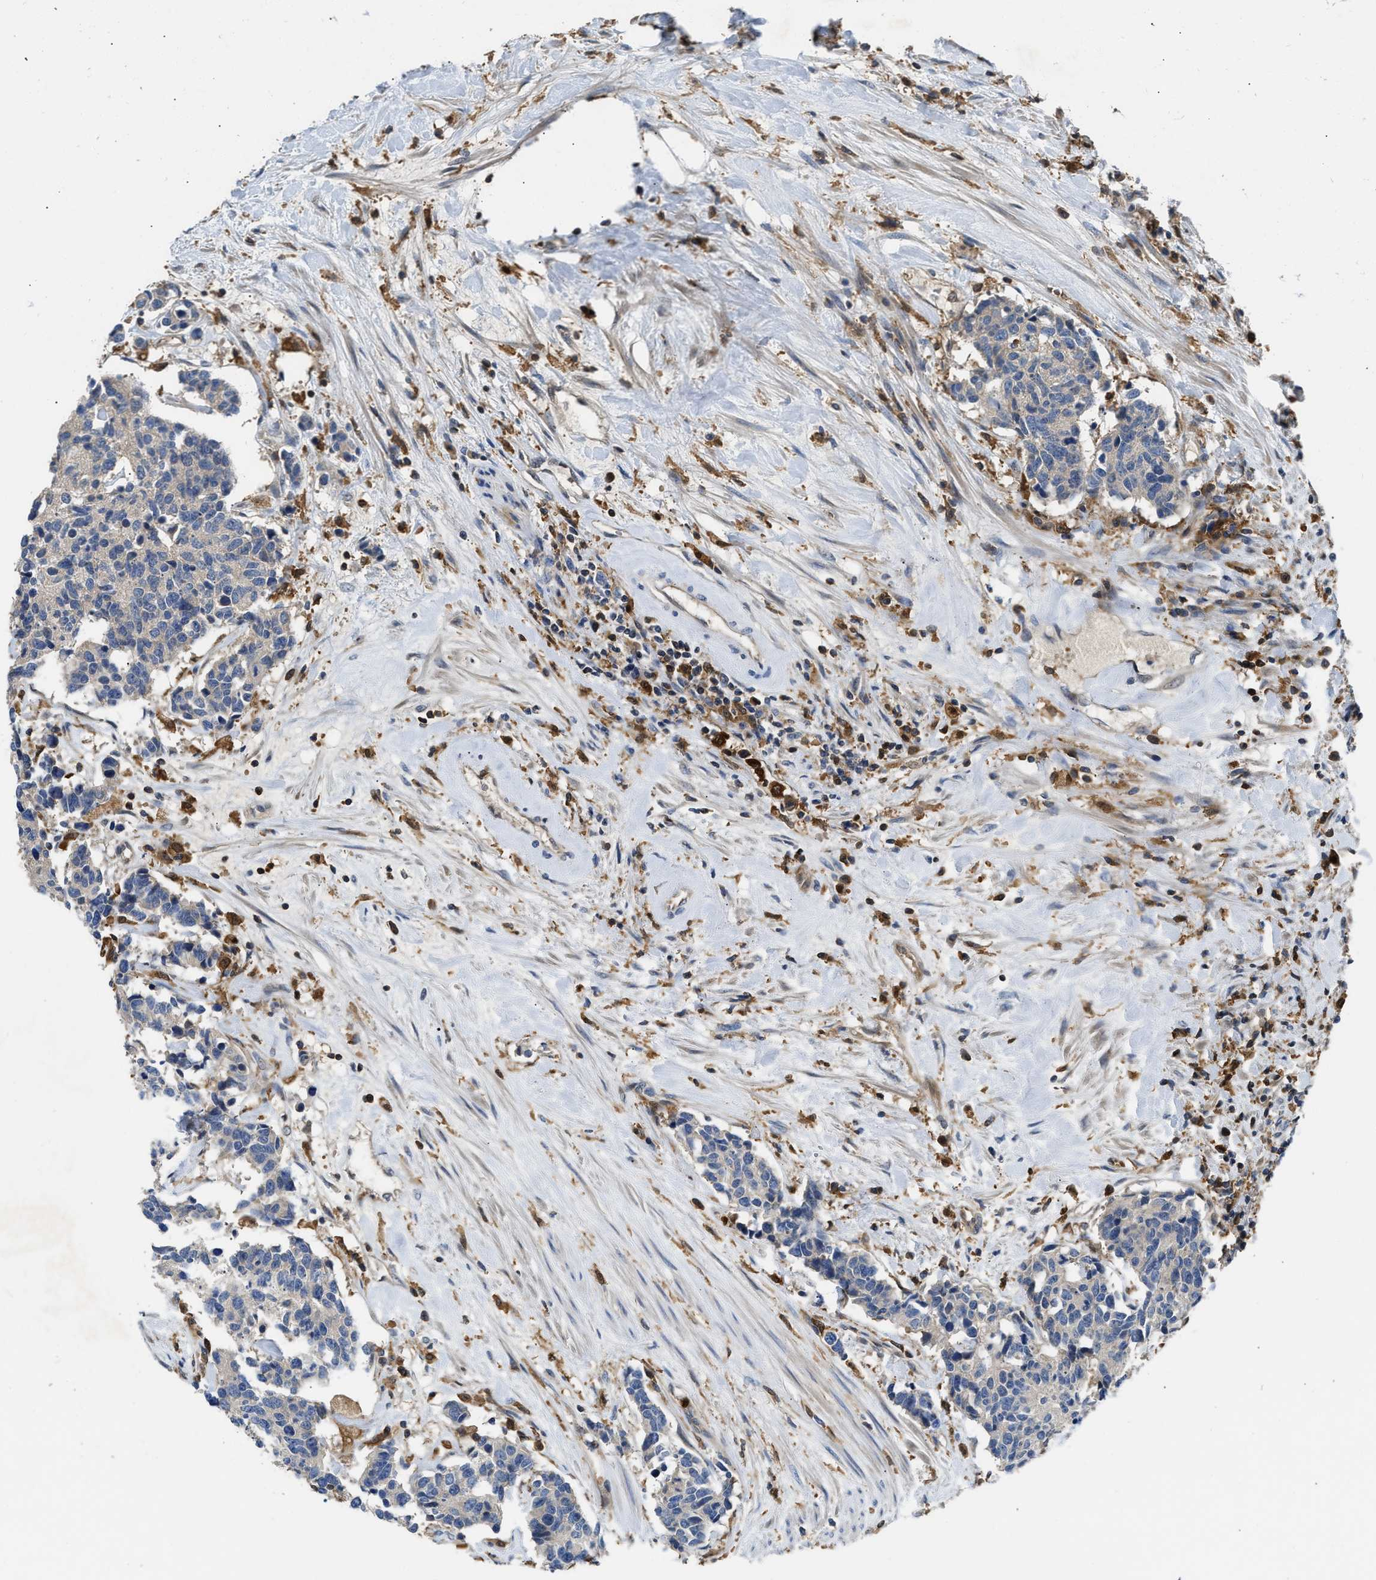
{"staining": {"intensity": "negative", "quantity": "none", "location": "none"}, "tissue": "carcinoid", "cell_type": "Tumor cells", "image_type": "cancer", "snomed": [{"axis": "morphology", "description": "Carcinoma, NOS"}, {"axis": "morphology", "description": "Carcinoid, malignant, NOS"}, {"axis": "topography", "description": "Urinary bladder"}], "caption": "High magnification brightfield microscopy of carcinoma stained with DAB (3,3'-diaminobenzidine) (brown) and counterstained with hematoxylin (blue): tumor cells show no significant expression.", "gene": "OSTF1", "patient": {"sex": "male", "age": 57}}